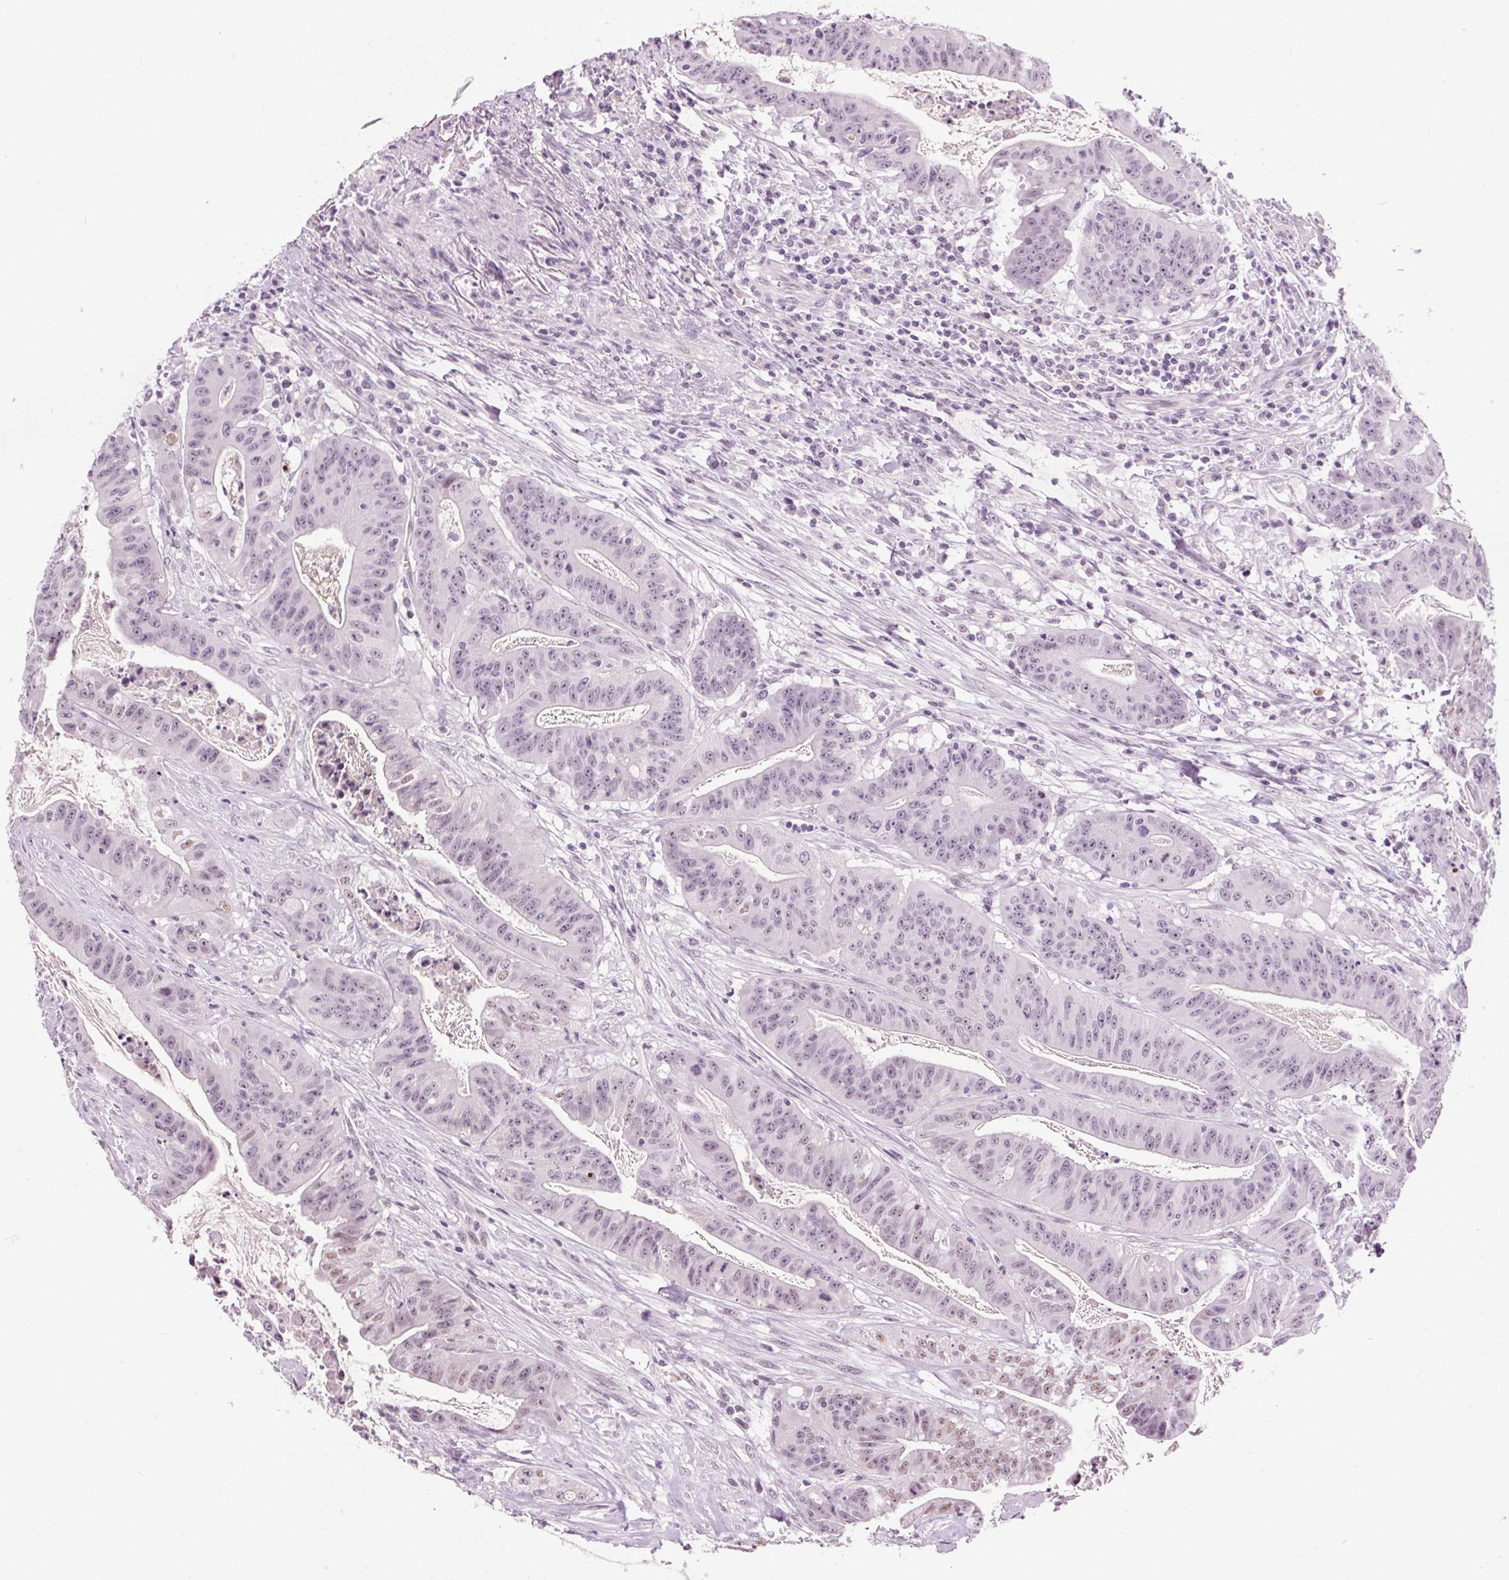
{"staining": {"intensity": "negative", "quantity": "none", "location": "none"}, "tissue": "colorectal cancer", "cell_type": "Tumor cells", "image_type": "cancer", "snomed": [{"axis": "morphology", "description": "Adenocarcinoma, NOS"}, {"axis": "topography", "description": "Colon"}], "caption": "Image shows no significant protein positivity in tumor cells of adenocarcinoma (colorectal).", "gene": "CEBPA", "patient": {"sex": "male", "age": 33}}